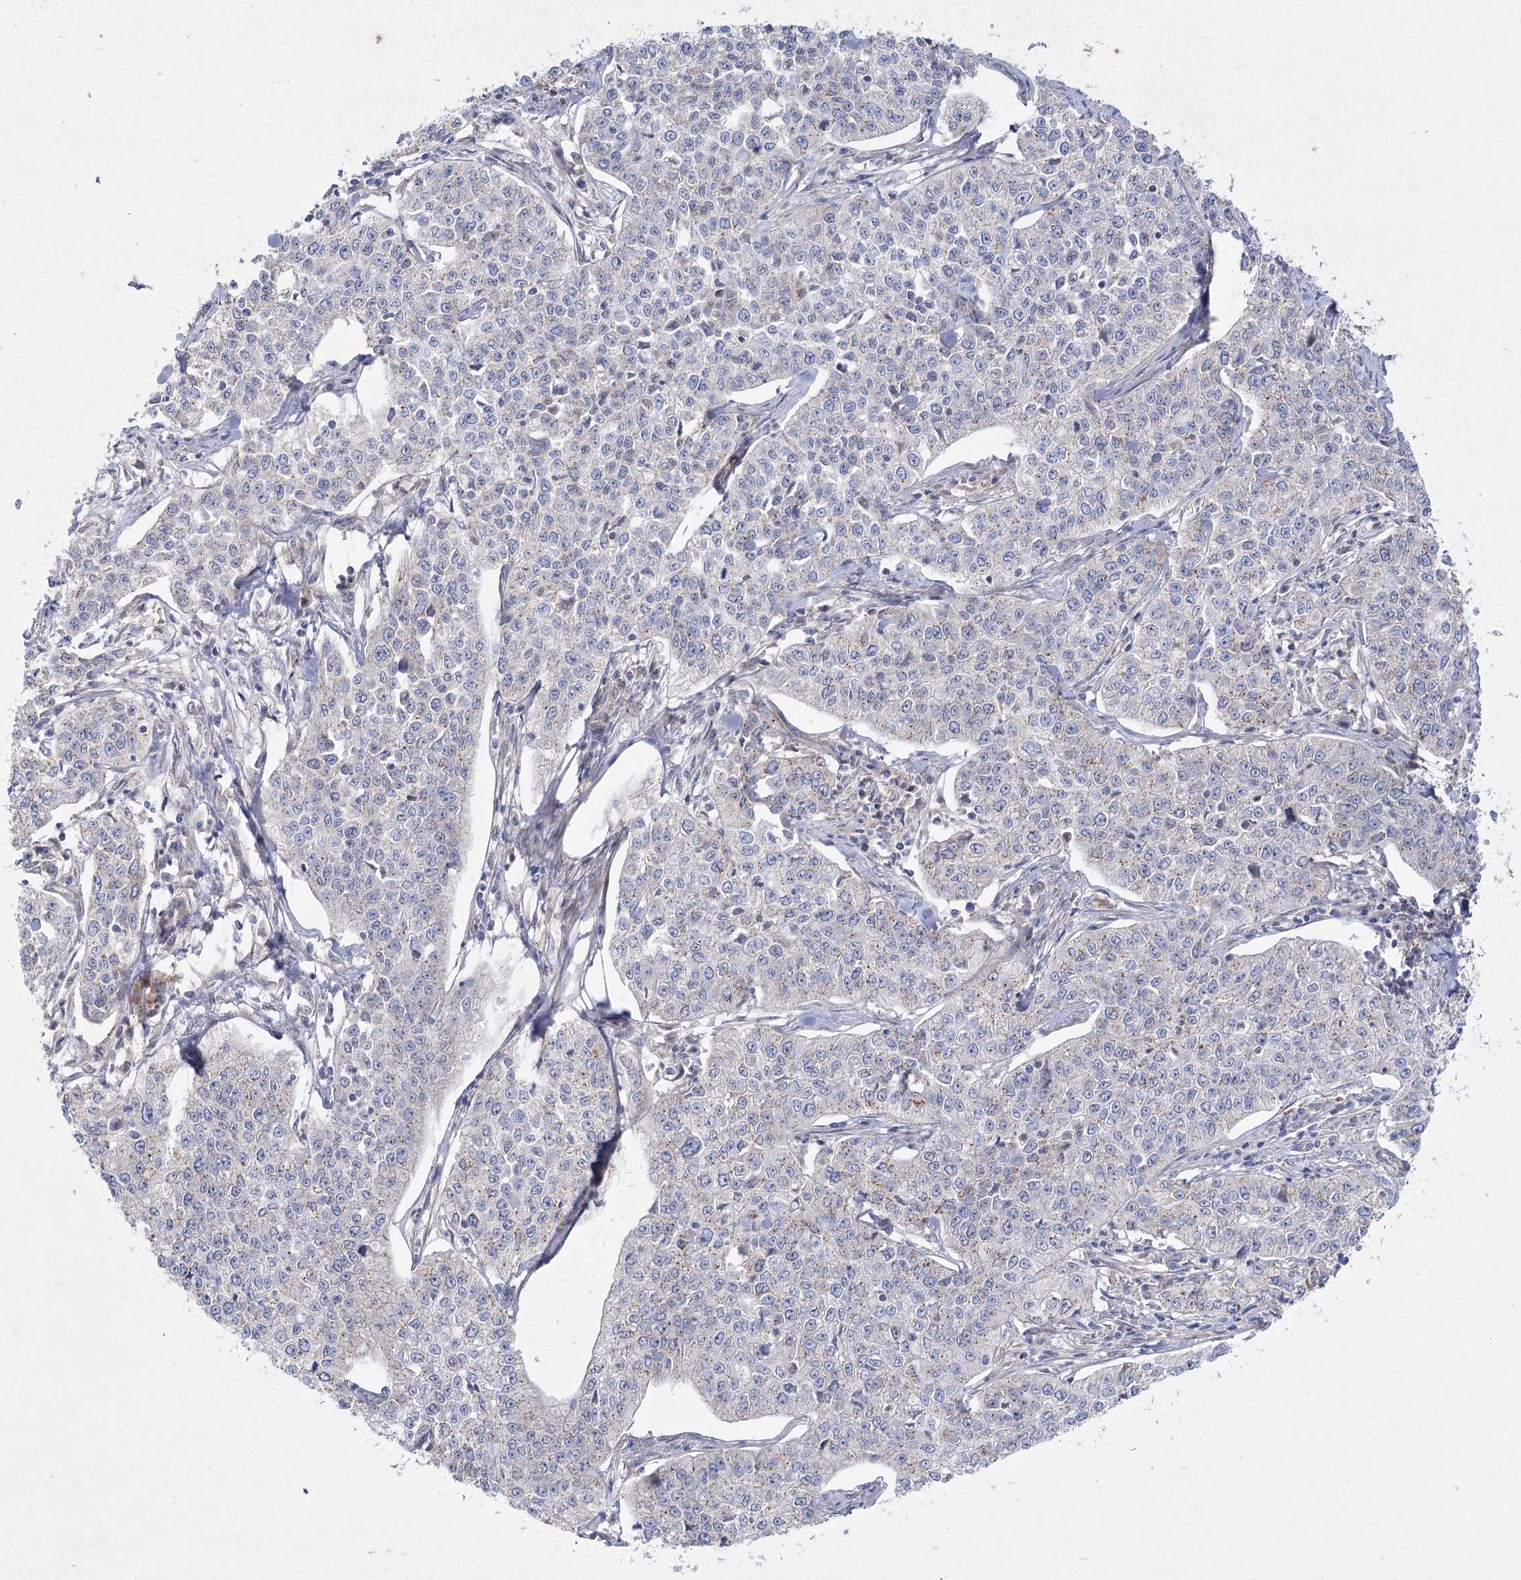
{"staining": {"intensity": "negative", "quantity": "none", "location": "none"}, "tissue": "cervical cancer", "cell_type": "Tumor cells", "image_type": "cancer", "snomed": [{"axis": "morphology", "description": "Squamous cell carcinoma, NOS"}, {"axis": "topography", "description": "Cervix"}], "caption": "Photomicrograph shows no significant protein expression in tumor cells of squamous cell carcinoma (cervical).", "gene": "SH3BP5L", "patient": {"sex": "female", "age": 35}}